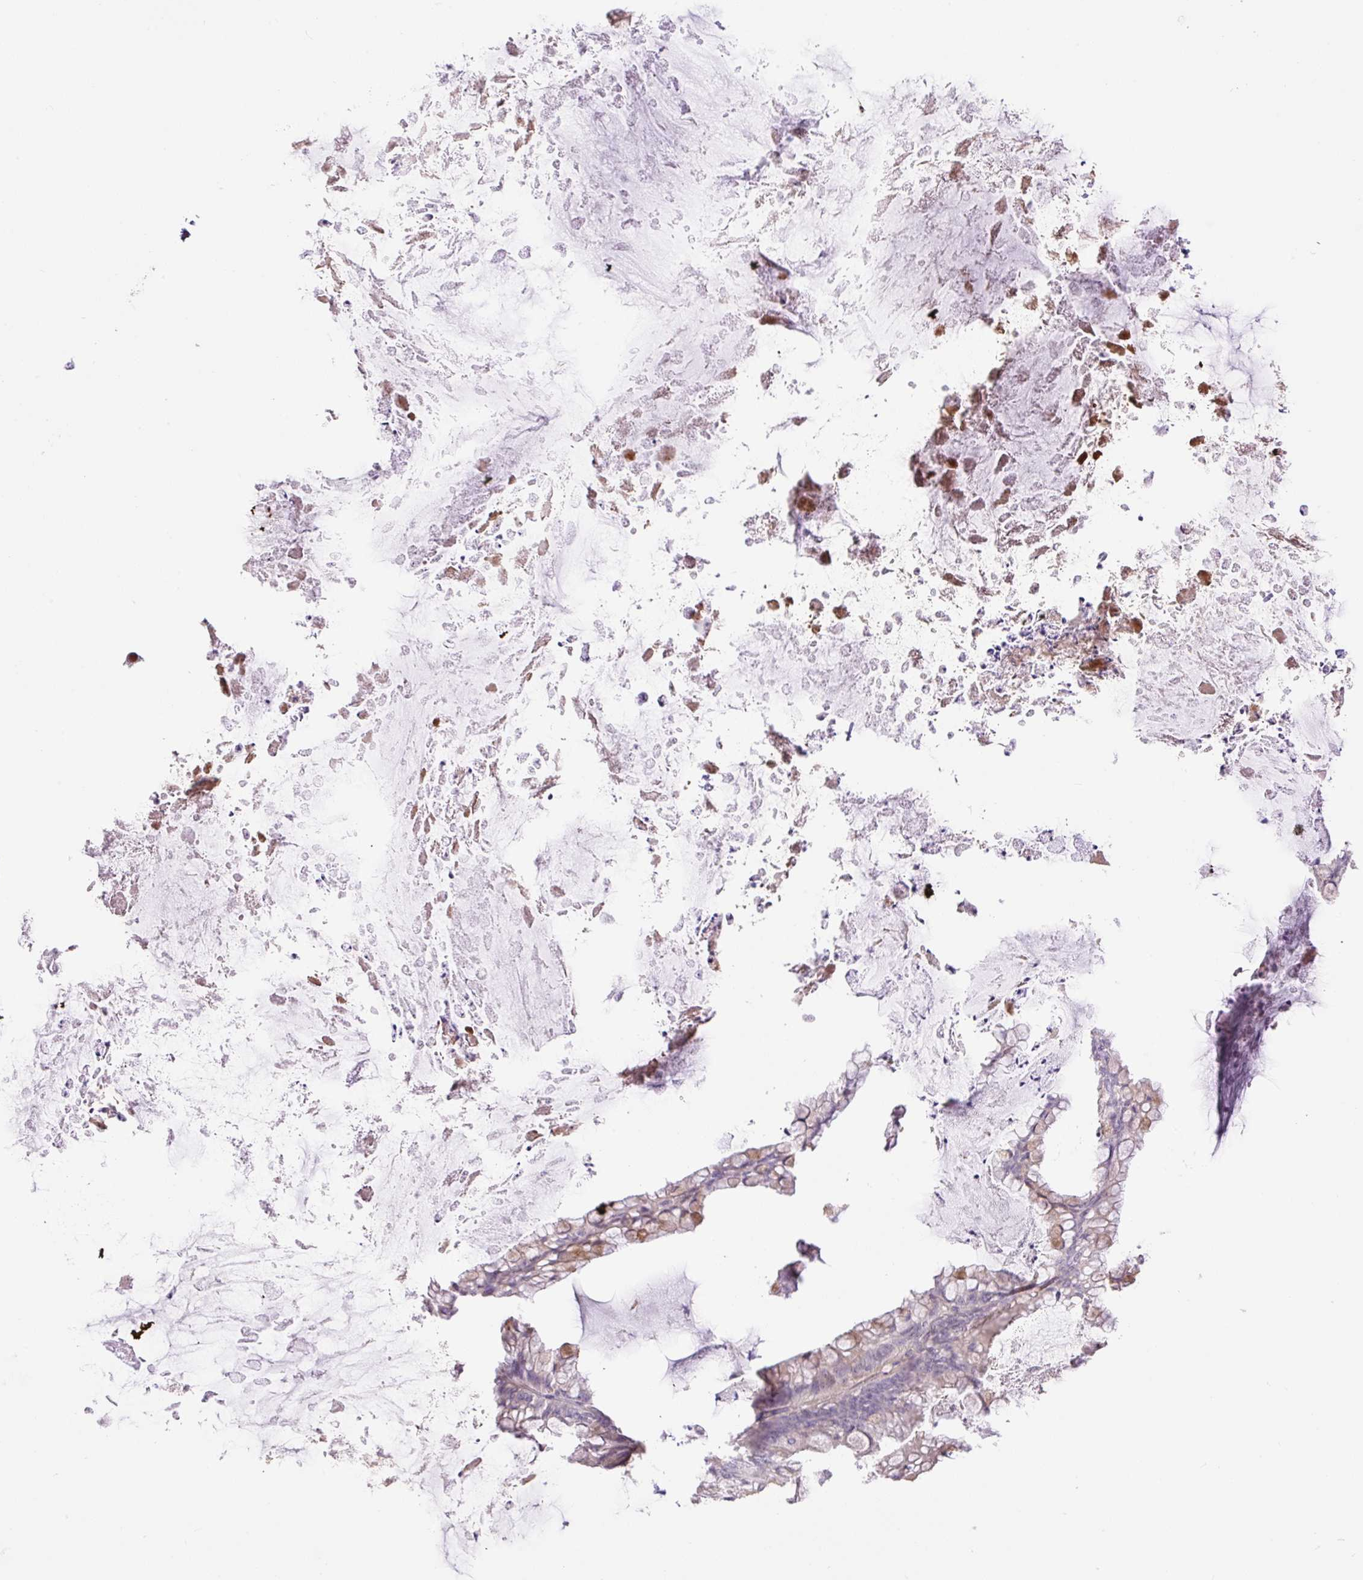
{"staining": {"intensity": "weak", "quantity": "<25%", "location": "cytoplasmic/membranous"}, "tissue": "ovarian cancer", "cell_type": "Tumor cells", "image_type": "cancer", "snomed": [{"axis": "morphology", "description": "Cystadenocarcinoma, mucinous, NOS"}, {"axis": "topography", "description": "Ovary"}], "caption": "High power microscopy micrograph of an IHC image of ovarian mucinous cystadenocarcinoma, revealing no significant staining in tumor cells.", "gene": "HABP4", "patient": {"sex": "female", "age": 35}}